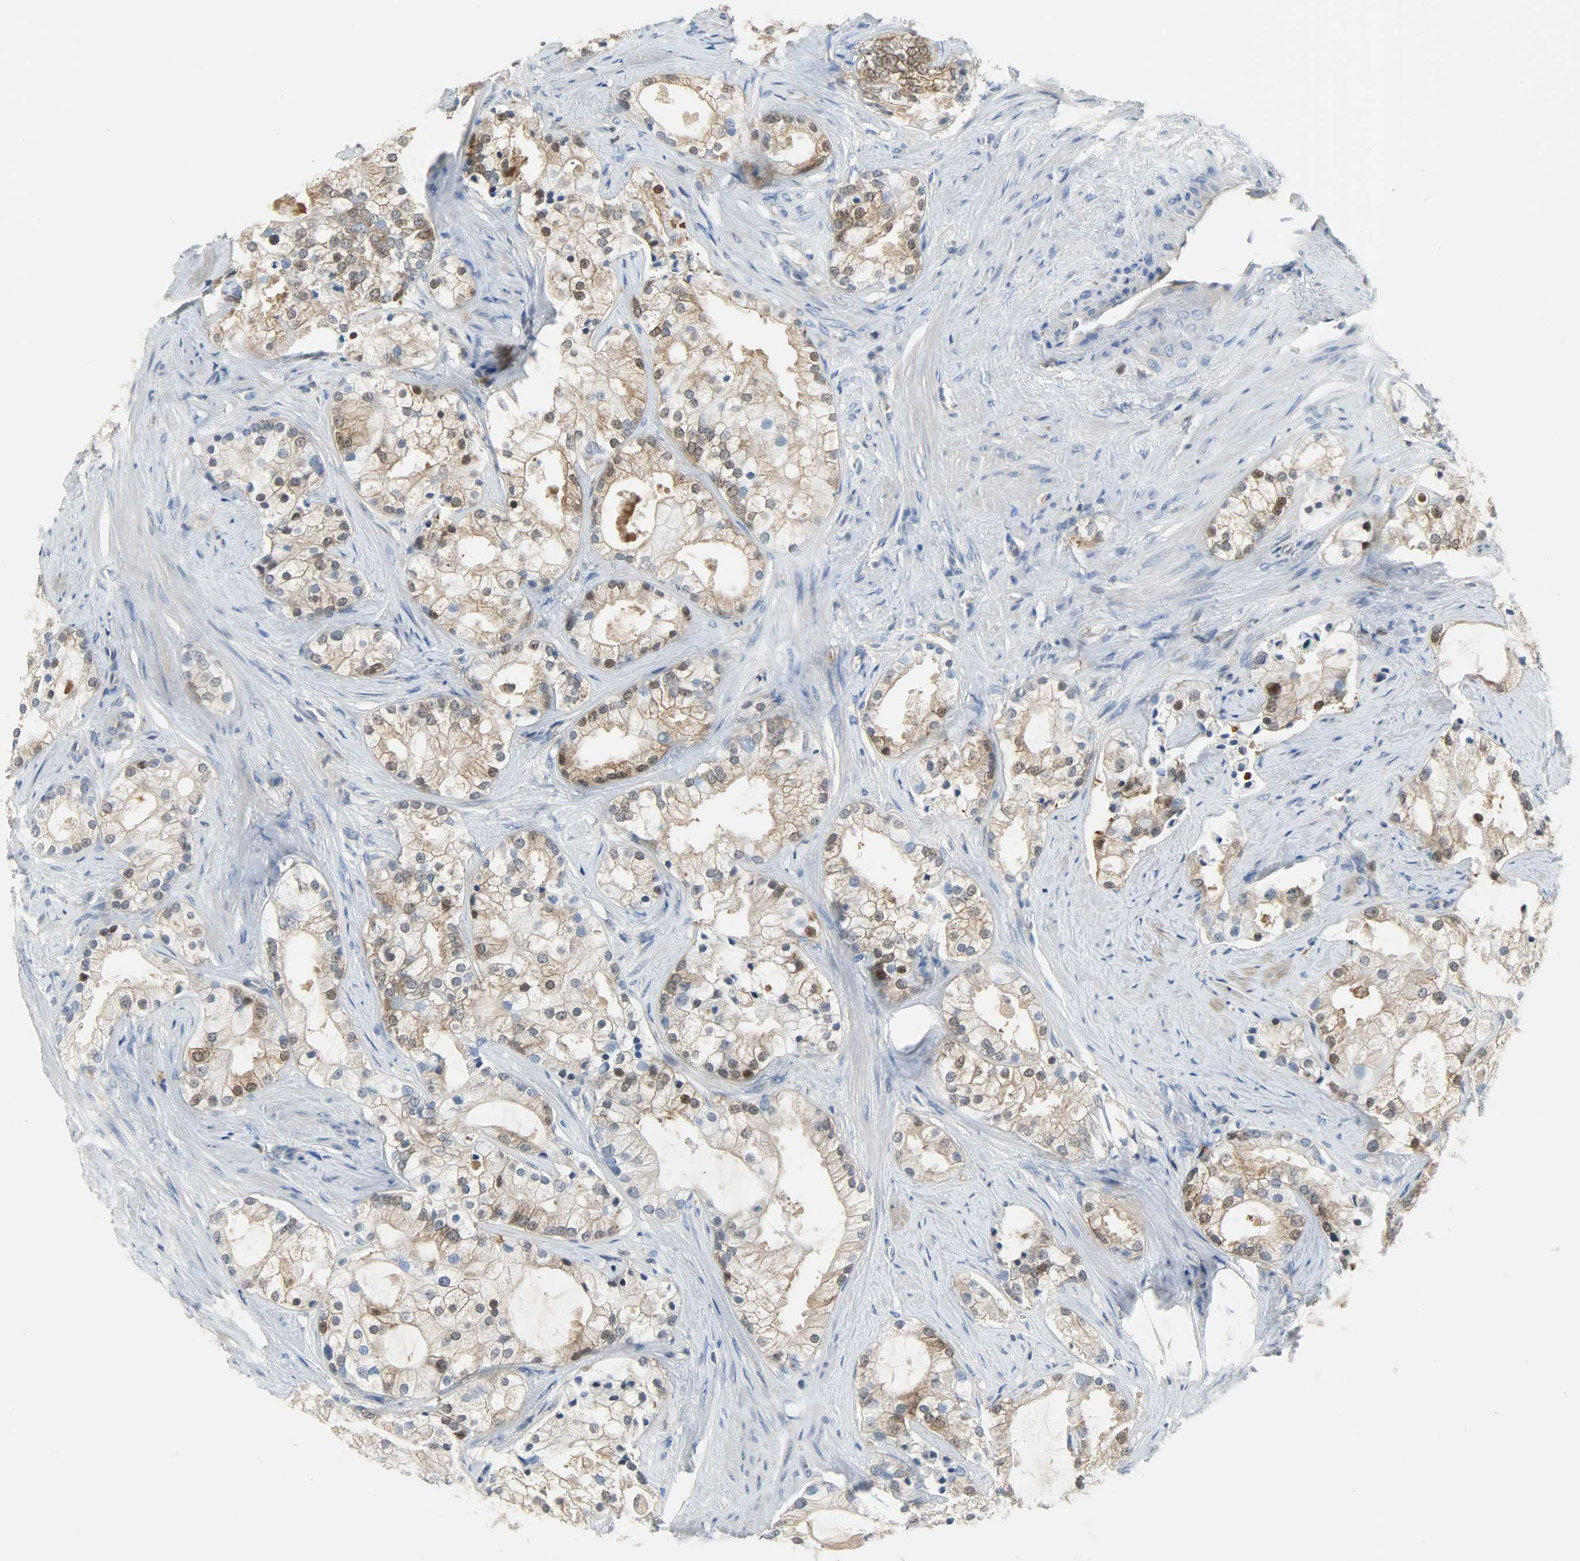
{"staining": {"intensity": "moderate", "quantity": ">75%", "location": "cytoplasmic/membranous,nuclear"}, "tissue": "prostate cancer", "cell_type": "Tumor cells", "image_type": "cancer", "snomed": [{"axis": "morphology", "description": "Adenocarcinoma, Low grade"}, {"axis": "topography", "description": "Prostate"}], "caption": "Moderate cytoplasmic/membranous and nuclear expression for a protein is seen in about >75% of tumor cells of adenocarcinoma (low-grade) (prostate) using immunohistochemistry (IHC).", "gene": "EIF4EBP1", "patient": {"sex": "male", "age": 58}}